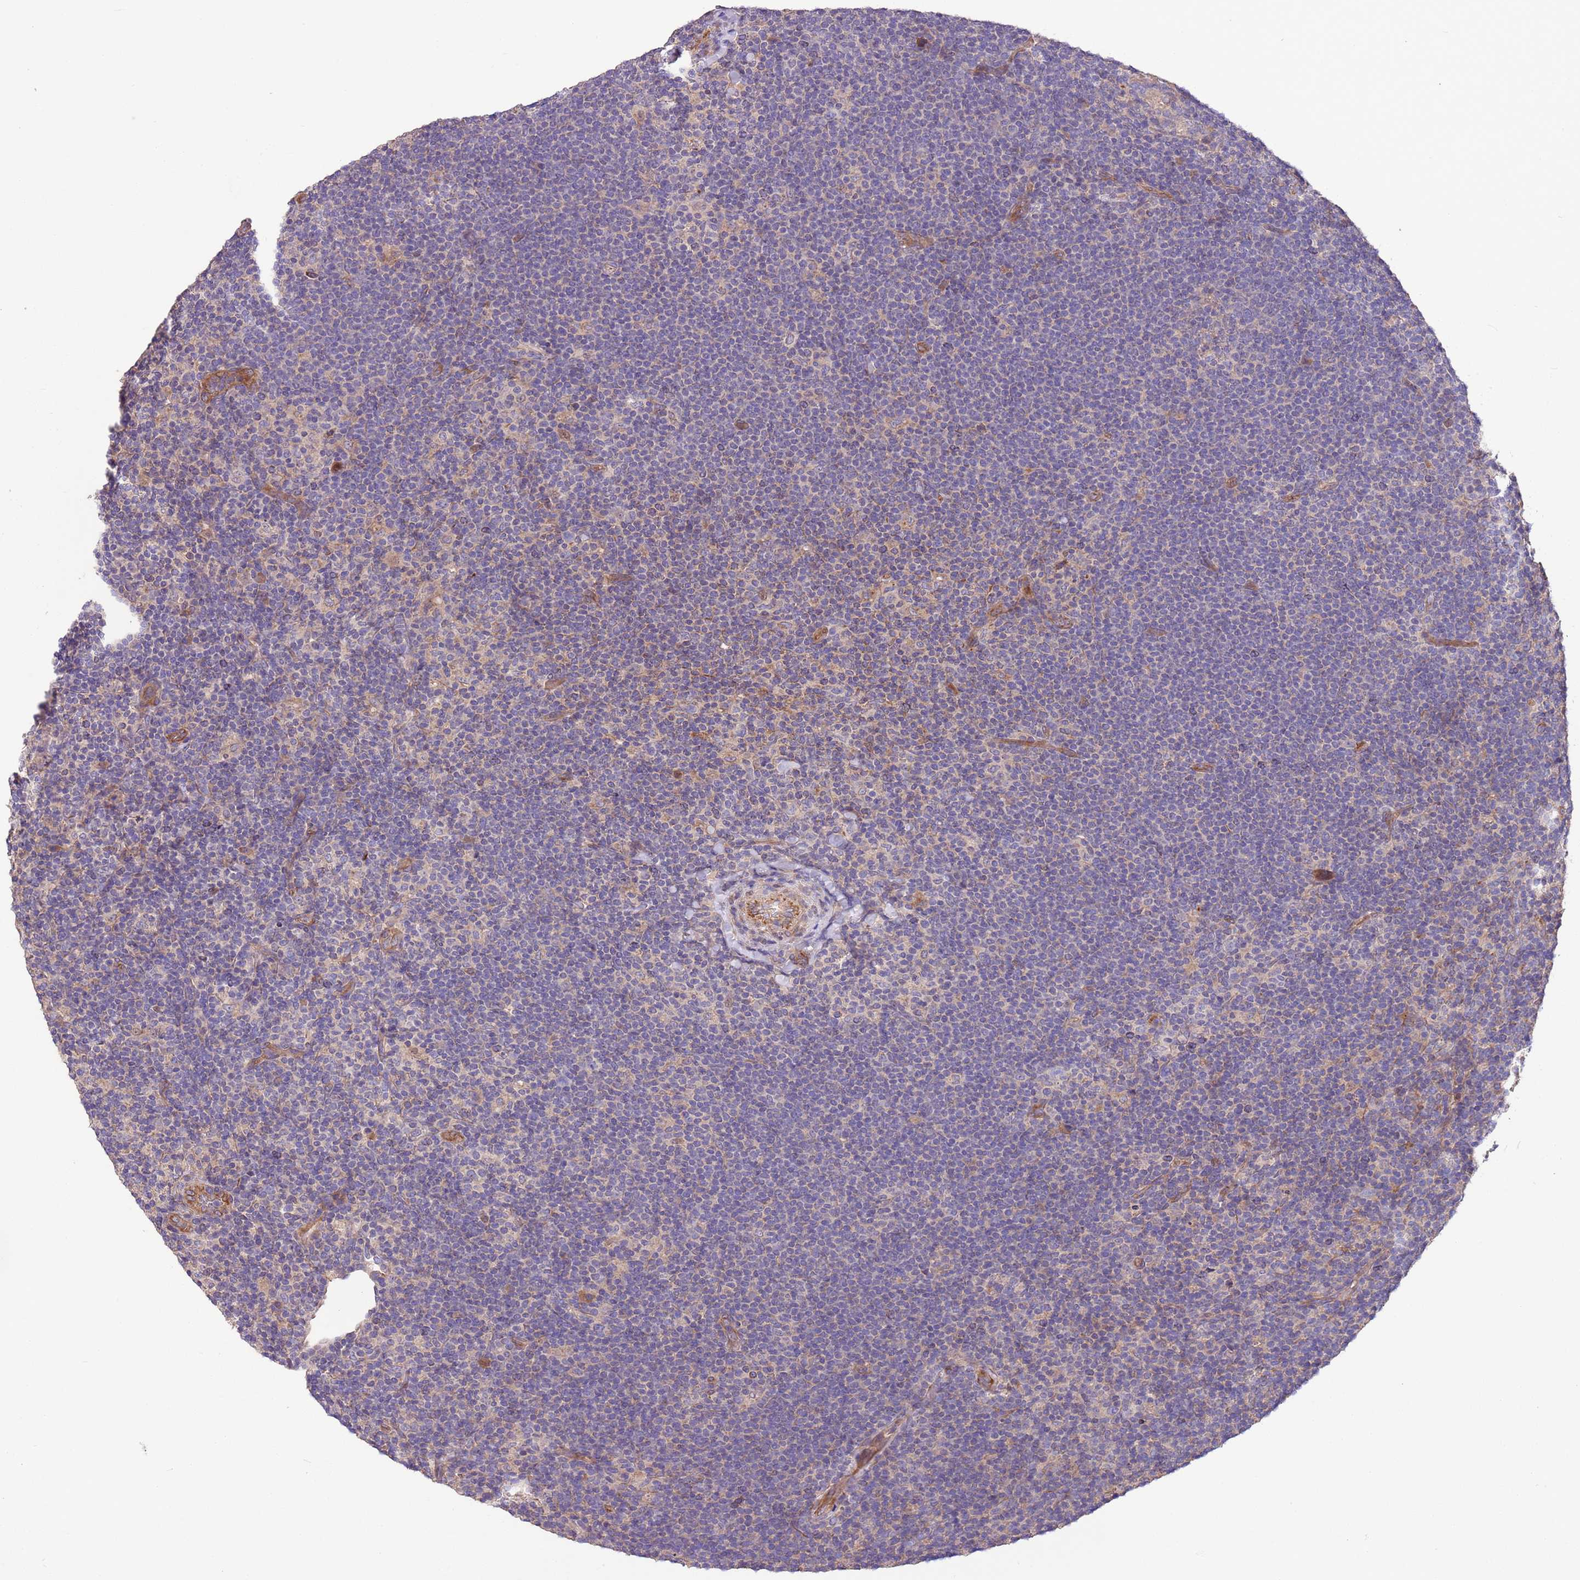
{"staining": {"intensity": "negative", "quantity": "none", "location": "none"}, "tissue": "lymphoma", "cell_type": "Tumor cells", "image_type": "cancer", "snomed": [{"axis": "morphology", "description": "Hodgkin's disease, NOS"}, {"axis": "topography", "description": "Lymph node"}], "caption": "High power microscopy image of an immunohistochemistry image of lymphoma, revealing no significant expression in tumor cells. (Stains: DAB immunohistochemistry with hematoxylin counter stain, Microscopy: brightfield microscopy at high magnification).", "gene": "FAM89B", "patient": {"sex": "female", "age": 57}}